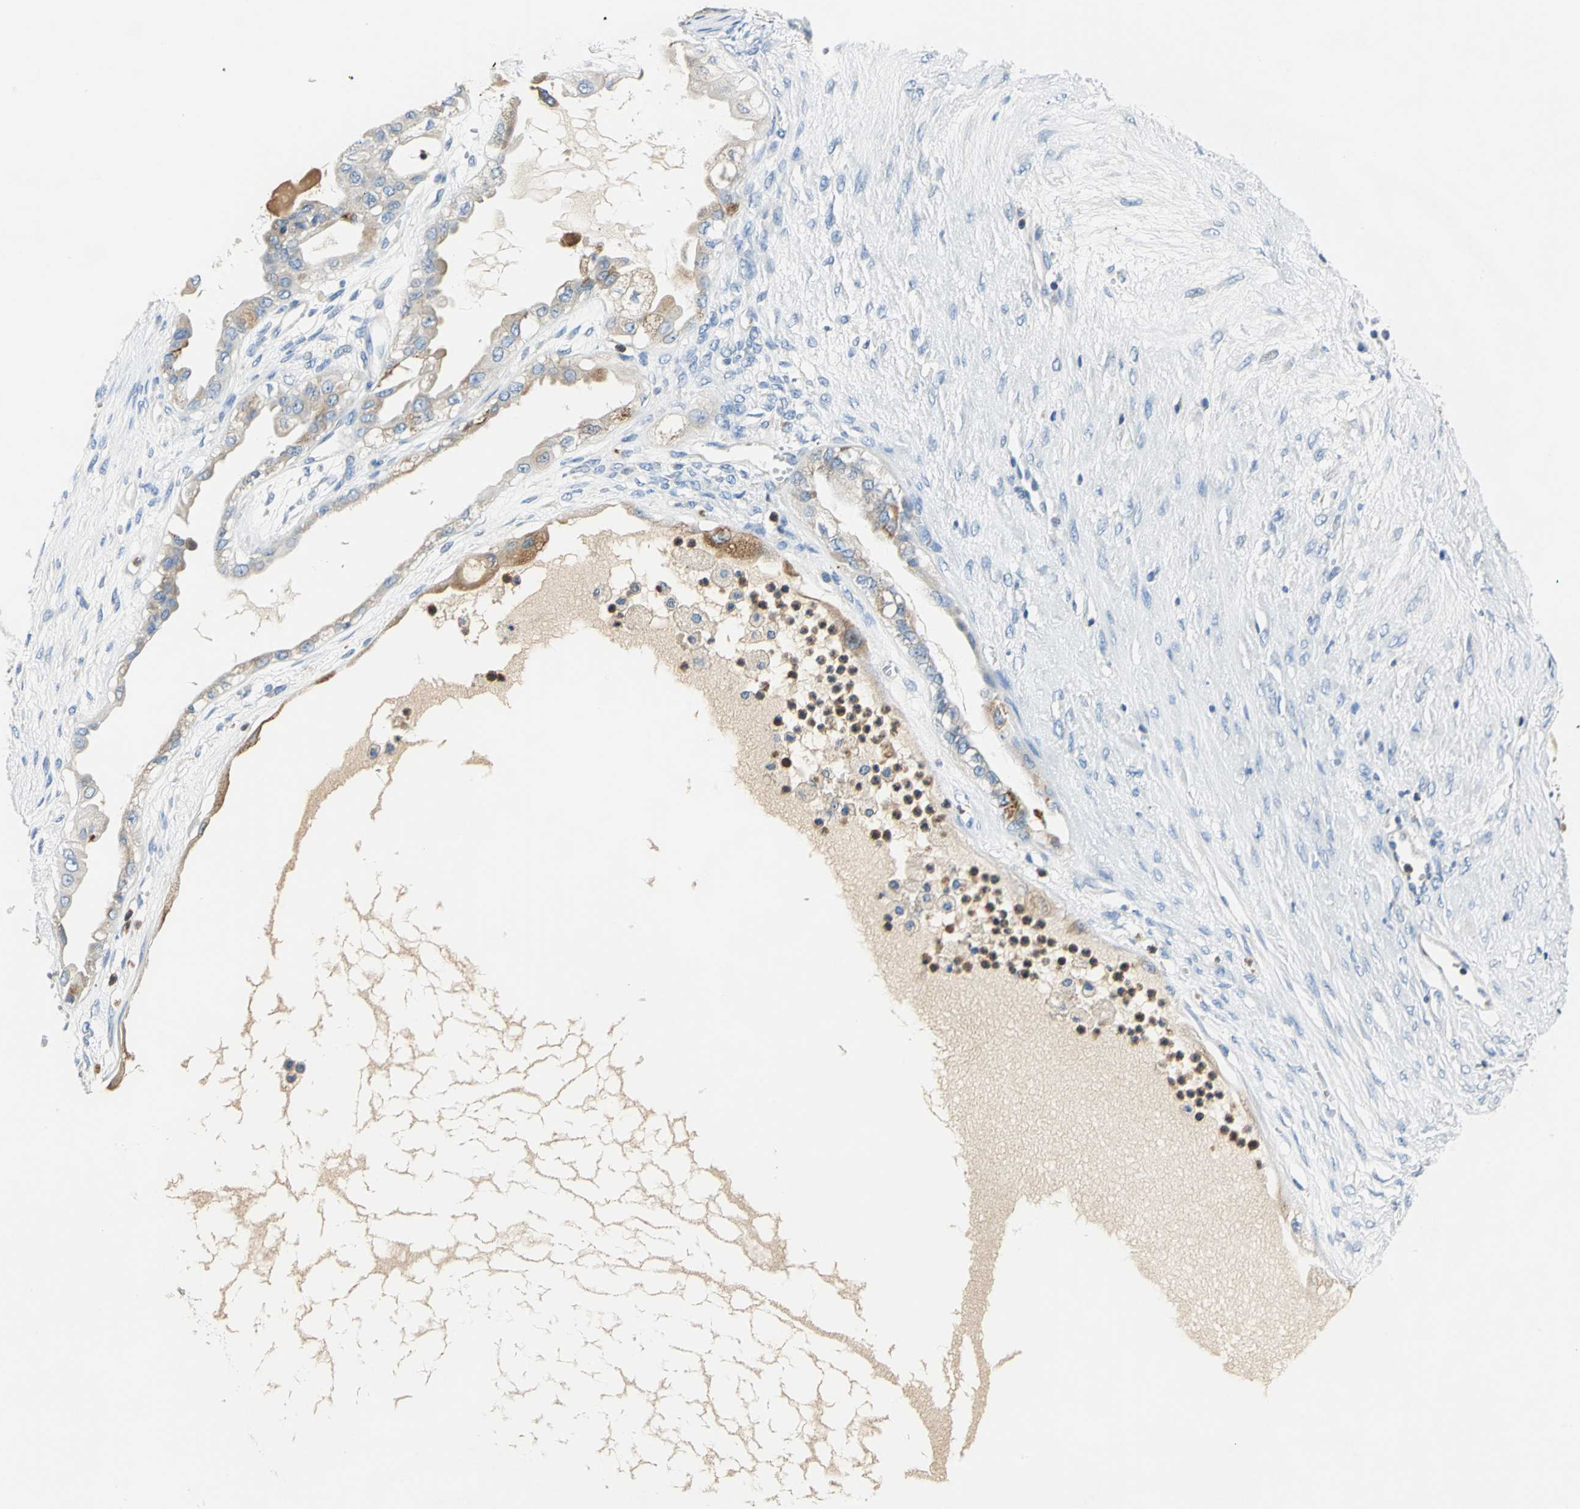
{"staining": {"intensity": "moderate", "quantity": "25%-75%", "location": "cytoplasmic/membranous"}, "tissue": "ovarian cancer", "cell_type": "Tumor cells", "image_type": "cancer", "snomed": [{"axis": "morphology", "description": "Carcinoma, NOS"}, {"axis": "morphology", "description": "Carcinoma, endometroid"}, {"axis": "topography", "description": "Ovary"}], "caption": "Ovarian carcinoma tissue displays moderate cytoplasmic/membranous staining in approximately 25%-75% of tumor cells, visualized by immunohistochemistry. (IHC, brightfield microscopy, high magnification).", "gene": "SEPTIN6", "patient": {"sex": "female", "age": 50}}